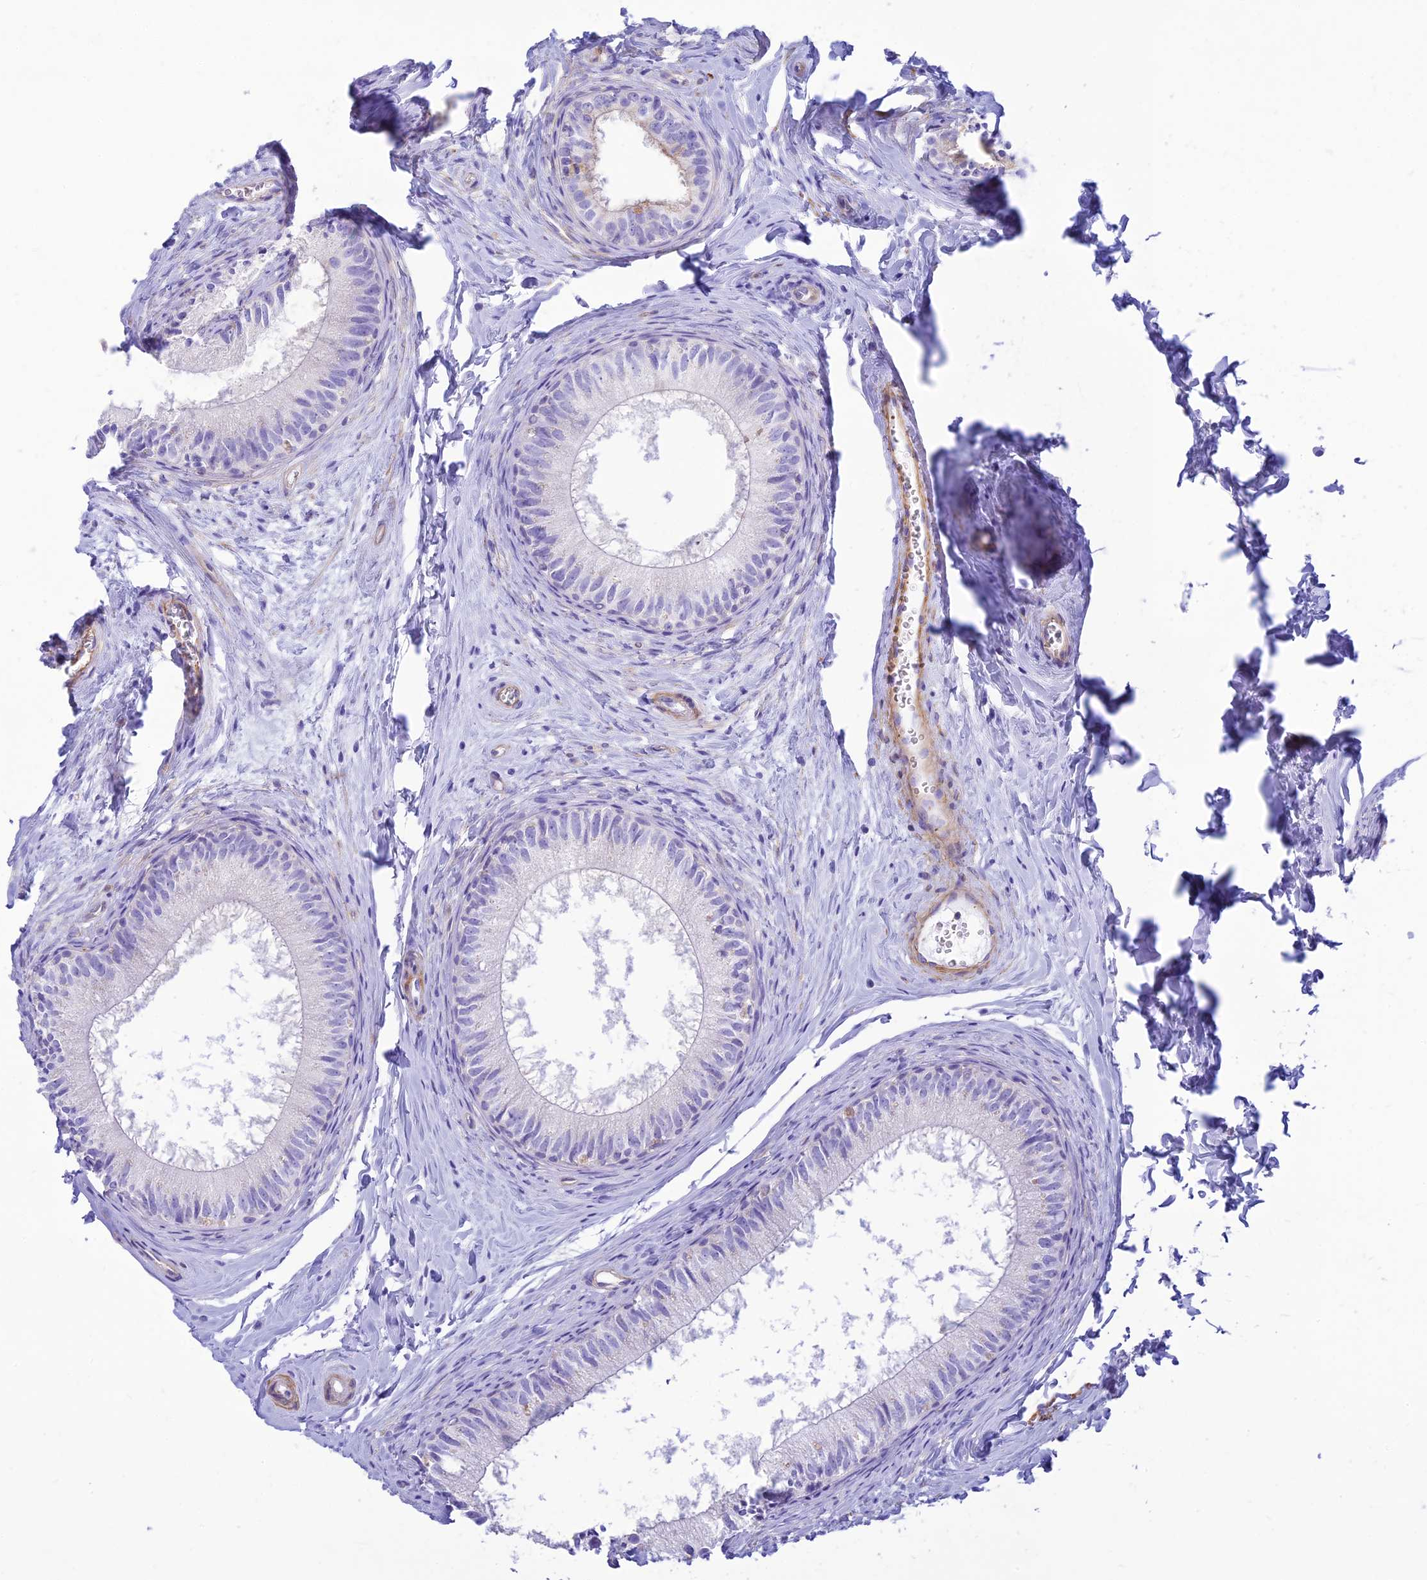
{"staining": {"intensity": "negative", "quantity": "none", "location": "none"}, "tissue": "epididymis", "cell_type": "Glandular cells", "image_type": "normal", "snomed": [{"axis": "morphology", "description": "Normal tissue, NOS"}, {"axis": "topography", "description": "Epididymis"}], "caption": "There is no significant staining in glandular cells of epididymis. (Brightfield microscopy of DAB (3,3'-diaminobenzidine) immunohistochemistry (IHC) at high magnification).", "gene": "FBXW4", "patient": {"sex": "male", "age": 34}}